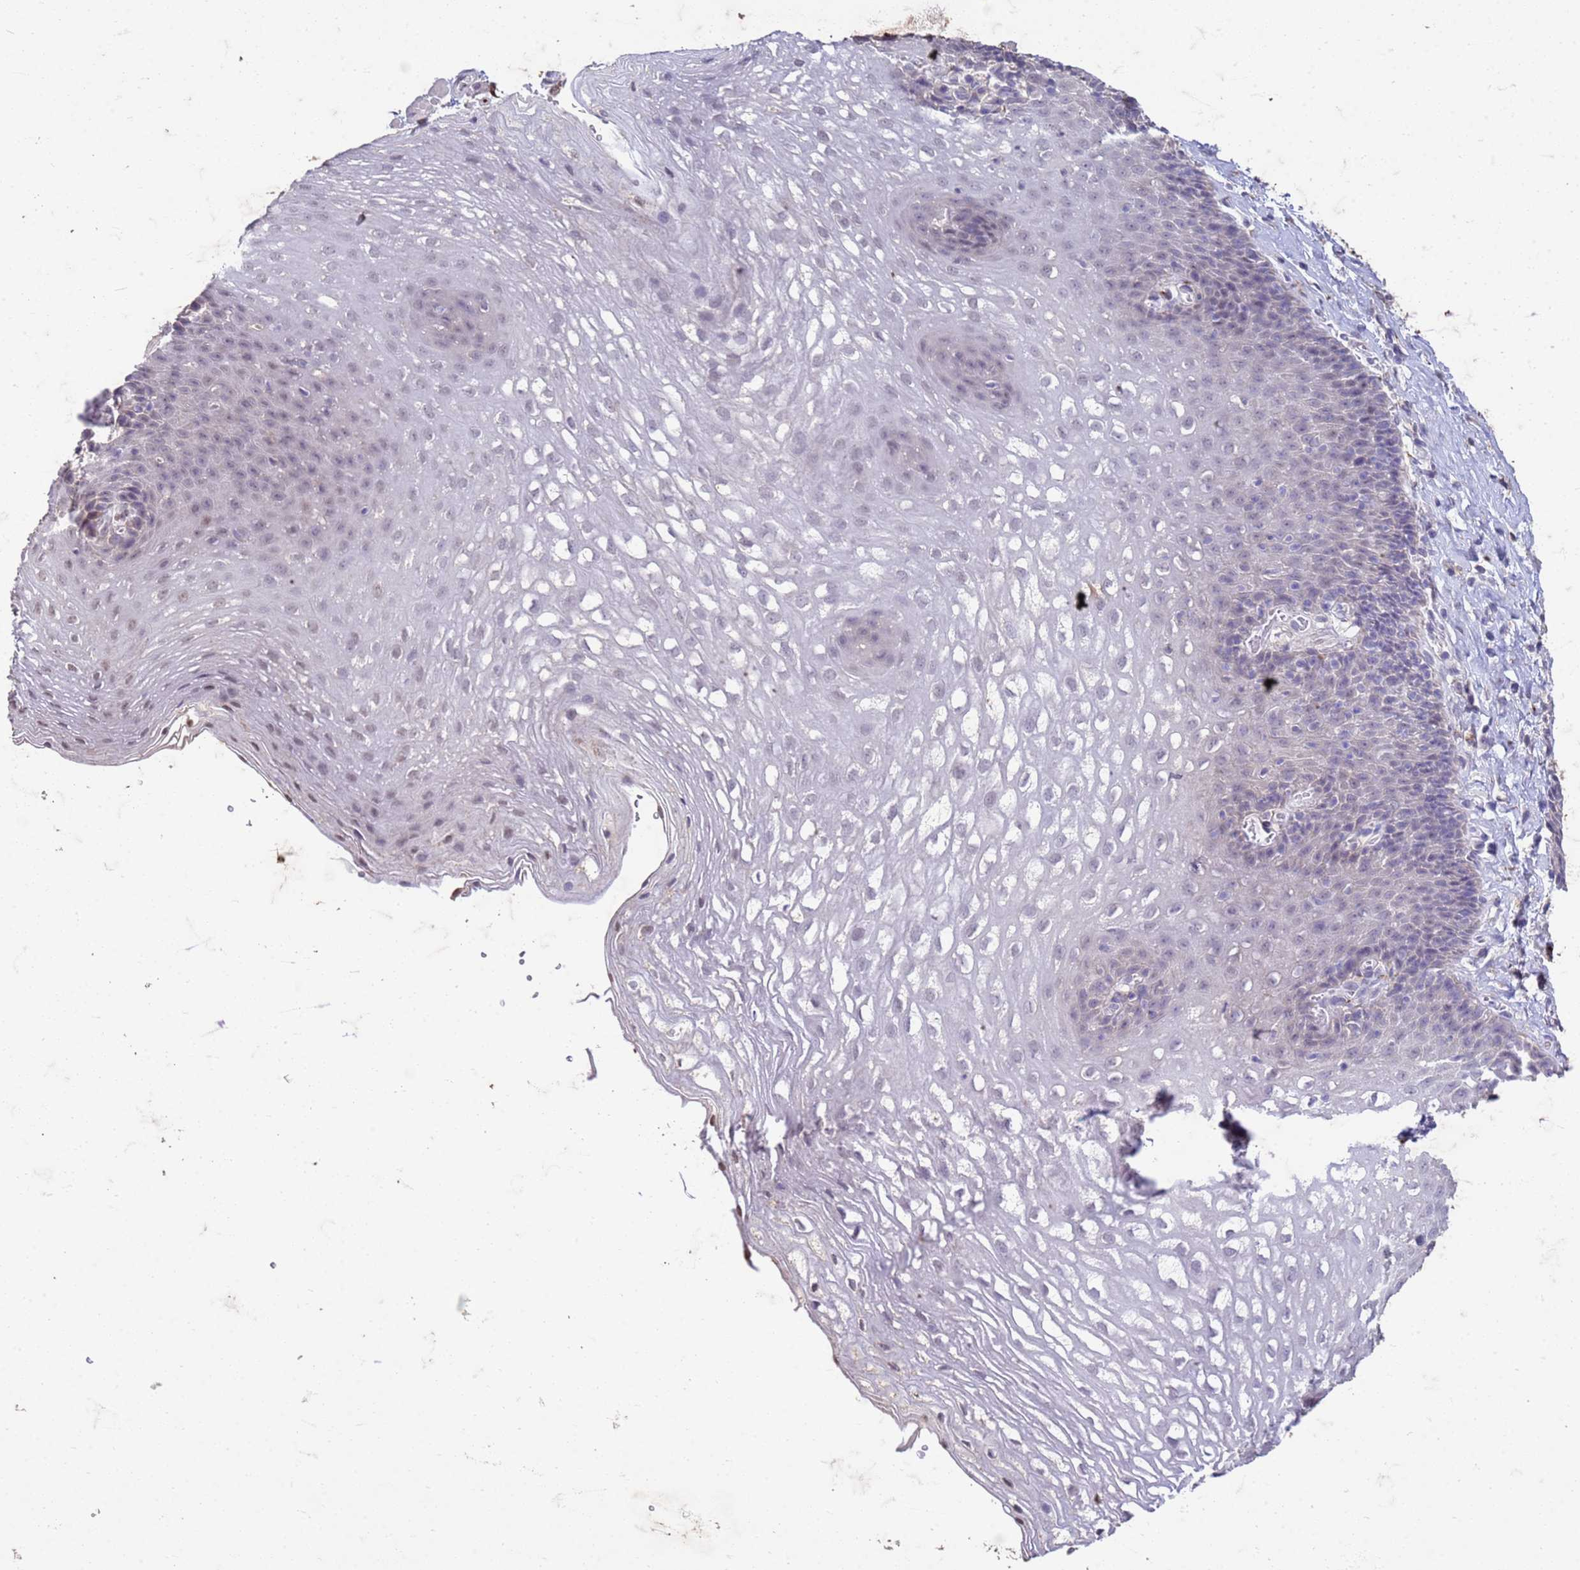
{"staining": {"intensity": "negative", "quantity": "none", "location": "none"}, "tissue": "esophagus", "cell_type": "Squamous epithelial cells", "image_type": "normal", "snomed": [{"axis": "morphology", "description": "Normal tissue, NOS"}, {"axis": "topography", "description": "Esophagus"}], "caption": "DAB immunohistochemical staining of benign human esophagus displays no significant staining in squamous epithelial cells. Brightfield microscopy of IHC stained with DAB (brown) and hematoxylin (blue), captured at high magnification.", "gene": "SLC25A15", "patient": {"sex": "female", "age": 66}}